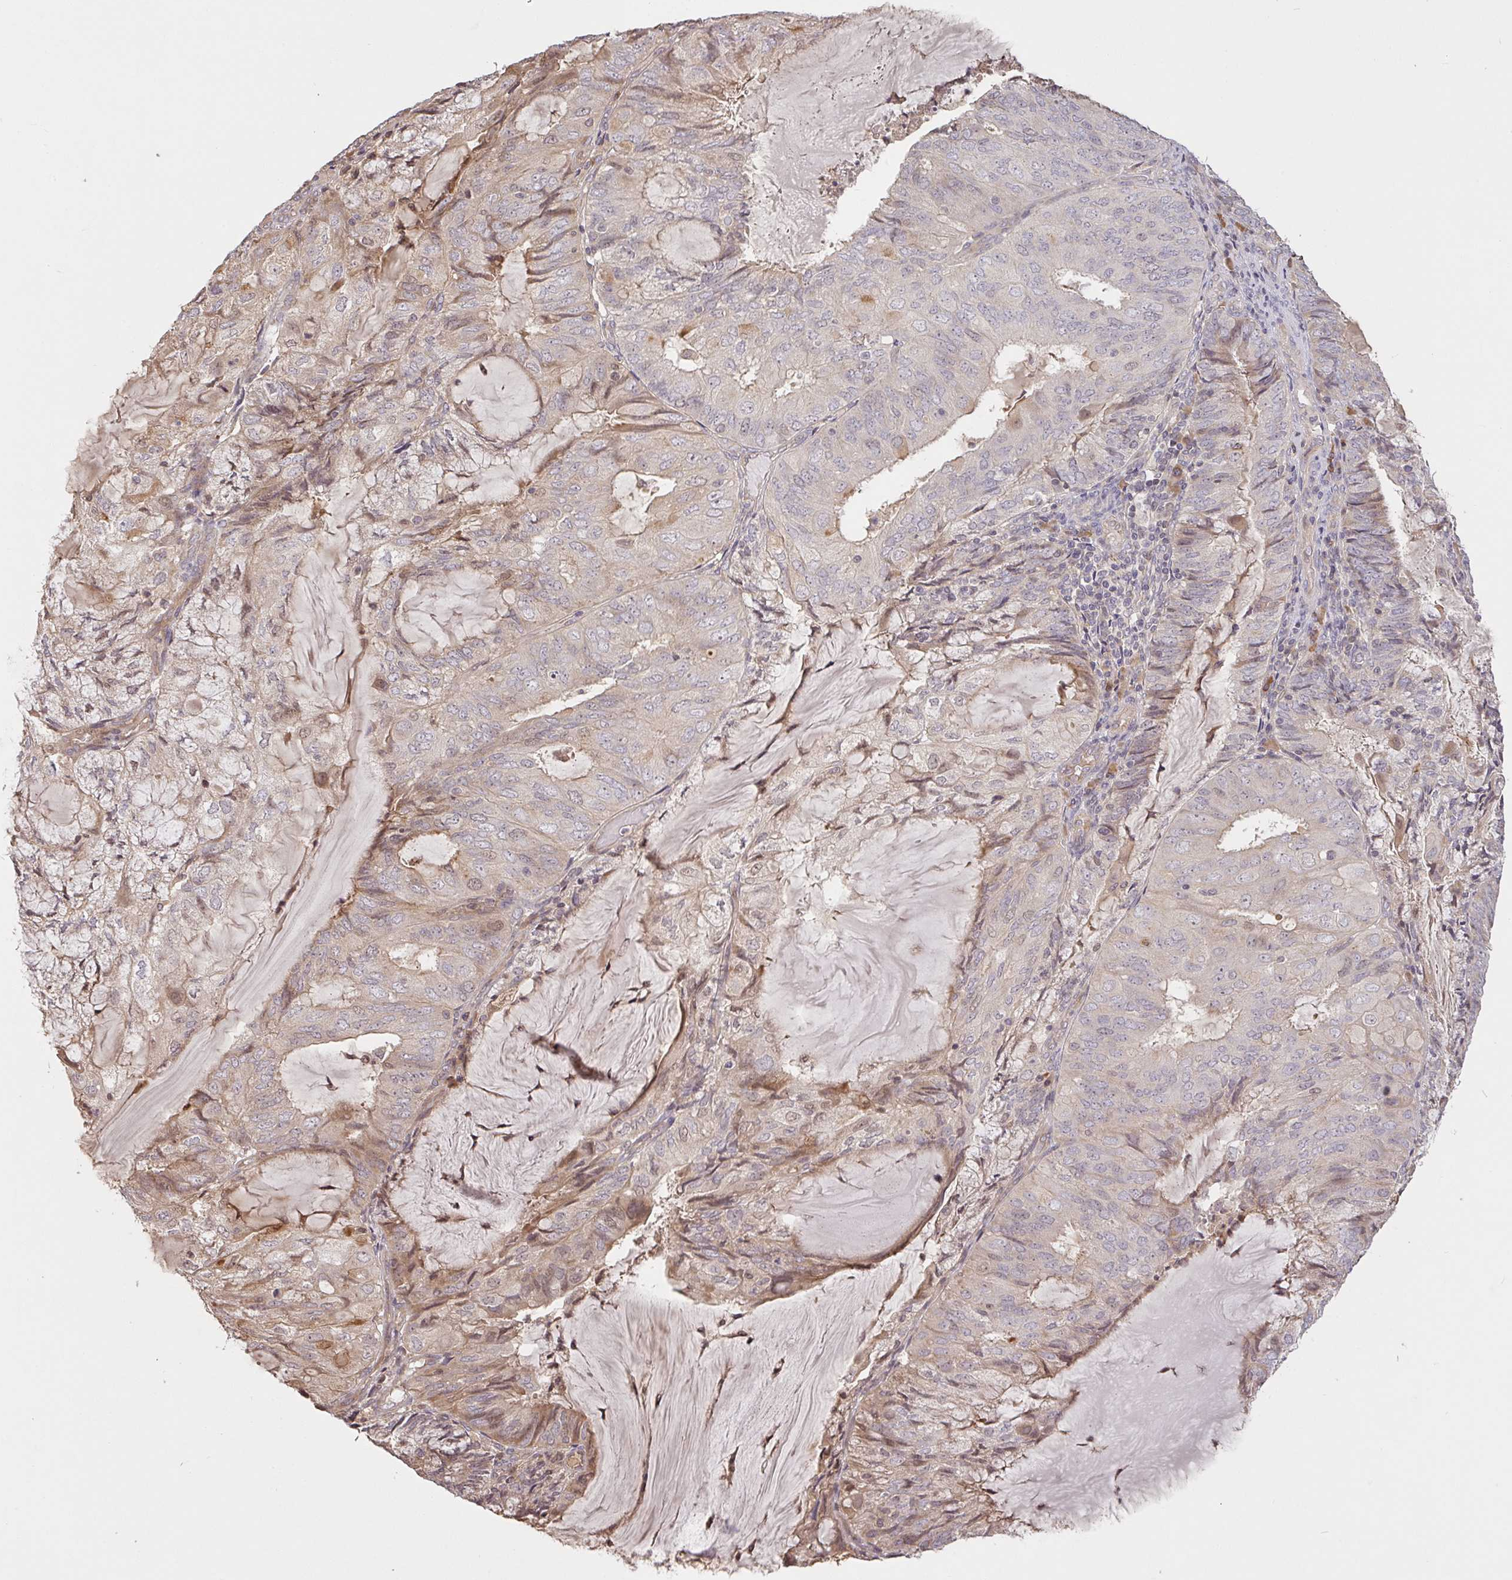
{"staining": {"intensity": "negative", "quantity": "none", "location": "none"}, "tissue": "endometrial cancer", "cell_type": "Tumor cells", "image_type": "cancer", "snomed": [{"axis": "morphology", "description": "Adenocarcinoma, NOS"}, {"axis": "topography", "description": "Endometrium"}], "caption": "This is an immunohistochemistry (IHC) micrograph of endometrial cancer (adenocarcinoma). There is no staining in tumor cells.", "gene": "FCER1A", "patient": {"sex": "female", "age": 81}}